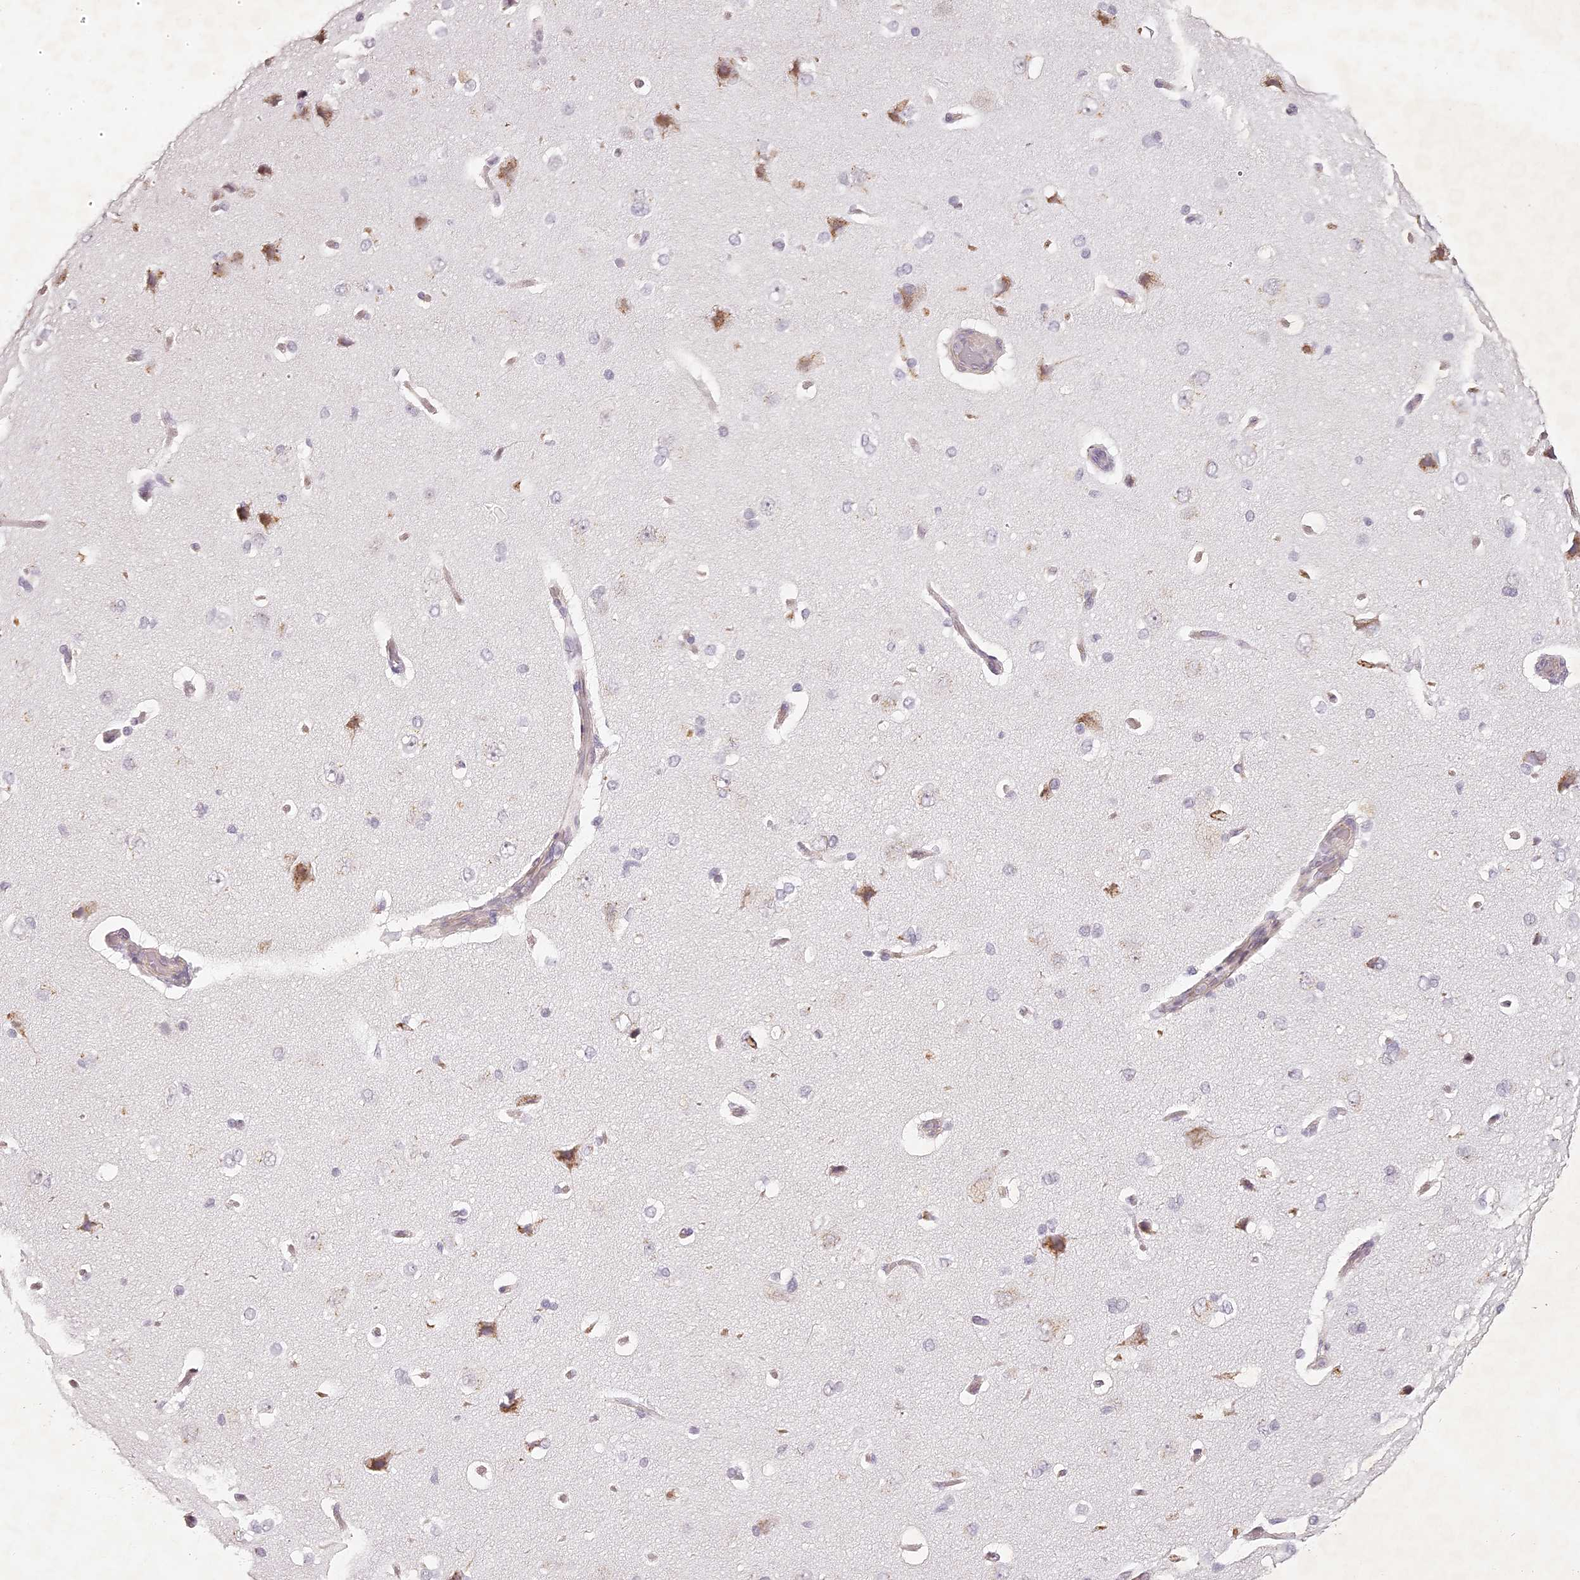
{"staining": {"intensity": "weak", "quantity": "25%-75%", "location": "cytoplasmic/membranous"}, "tissue": "cerebral cortex", "cell_type": "Endothelial cells", "image_type": "normal", "snomed": [{"axis": "morphology", "description": "Normal tissue, NOS"}, {"axis": "topography", "description": "Cerebral cortex"}], "caption": "Brown immunohistochemical staining in unremarkable cerebral cortex demonstrates weak cytoplasmic/membranous expression in about 25%-75% of endothelial cells. Ihc stains the protein of interest in brown and the nuclei are stained blue.", "gene": "ELAPOR1", "patient": {"sex": "male", "age": 62}}